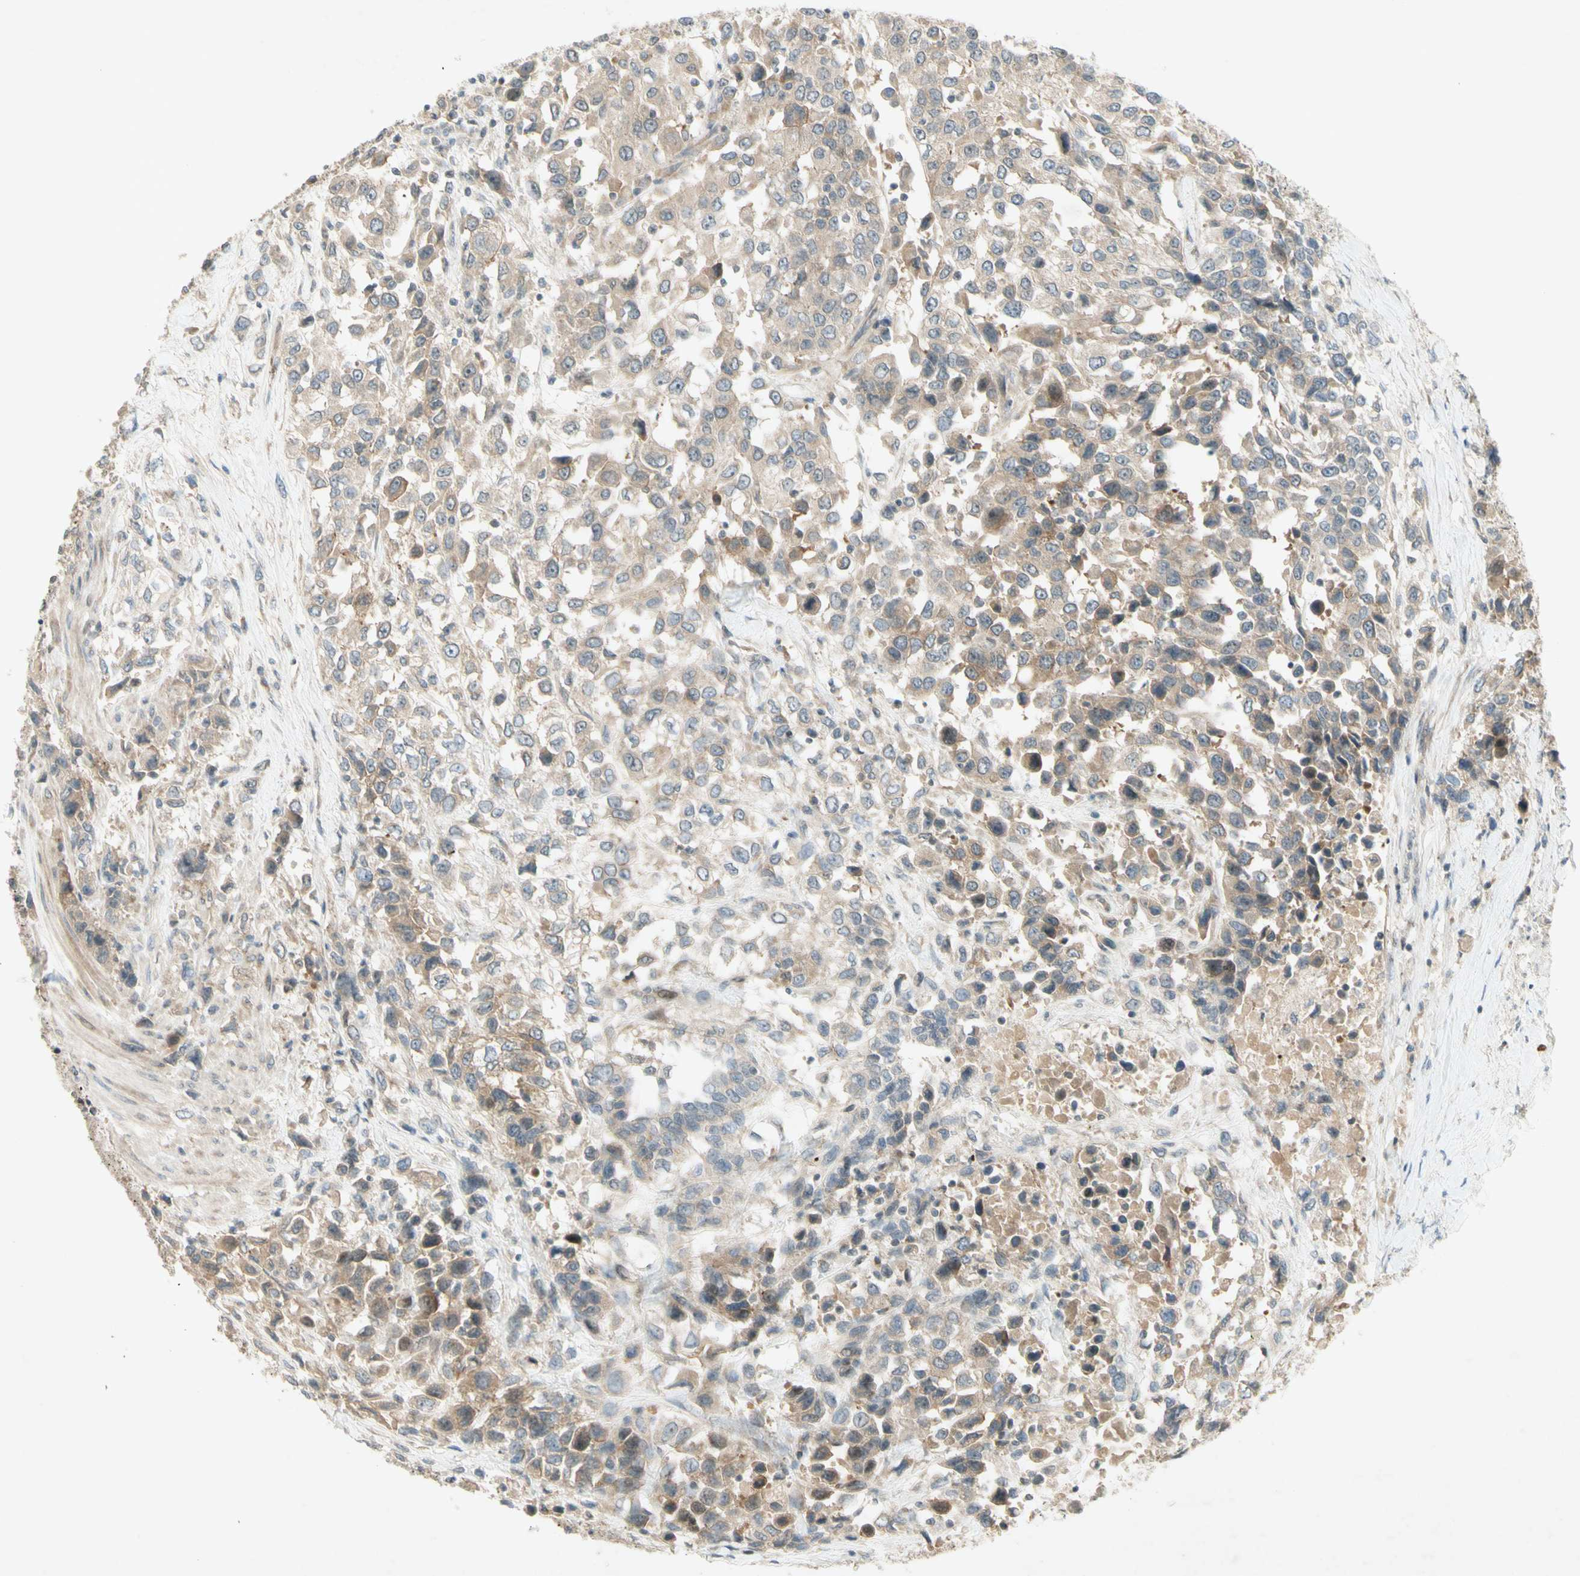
{"staining": {"intensity": "moderate", "quantity": "25%-75%", "location": "cytoplasmic/membranous"}, "tissue": "urothelial cancer", "cell_type": "Tumor cells", "image_type": "cancer", "snomed": [{"axis": "morphology", "description": "Urothelial carcinoma, High grade"}, {"axis": "topography", "description": "Urinary bladder"}], "caption": "Immunohistochemistry (IHC) (DAB (3,3'-diaminobenzidine)) staining of human urothelial carcinoma (high-grade) shows moderate cytoplasmic/membranous protein staining in approximately 25%-75% of tumor cells. (Stains: DAB (3,3'-diaminobenzidine) in brown, nuclei in blue, Microscopy: brightfield microscopy at high magnification).", "gene": "ETF1", "patient": {"sex": "female", "age": 80}}